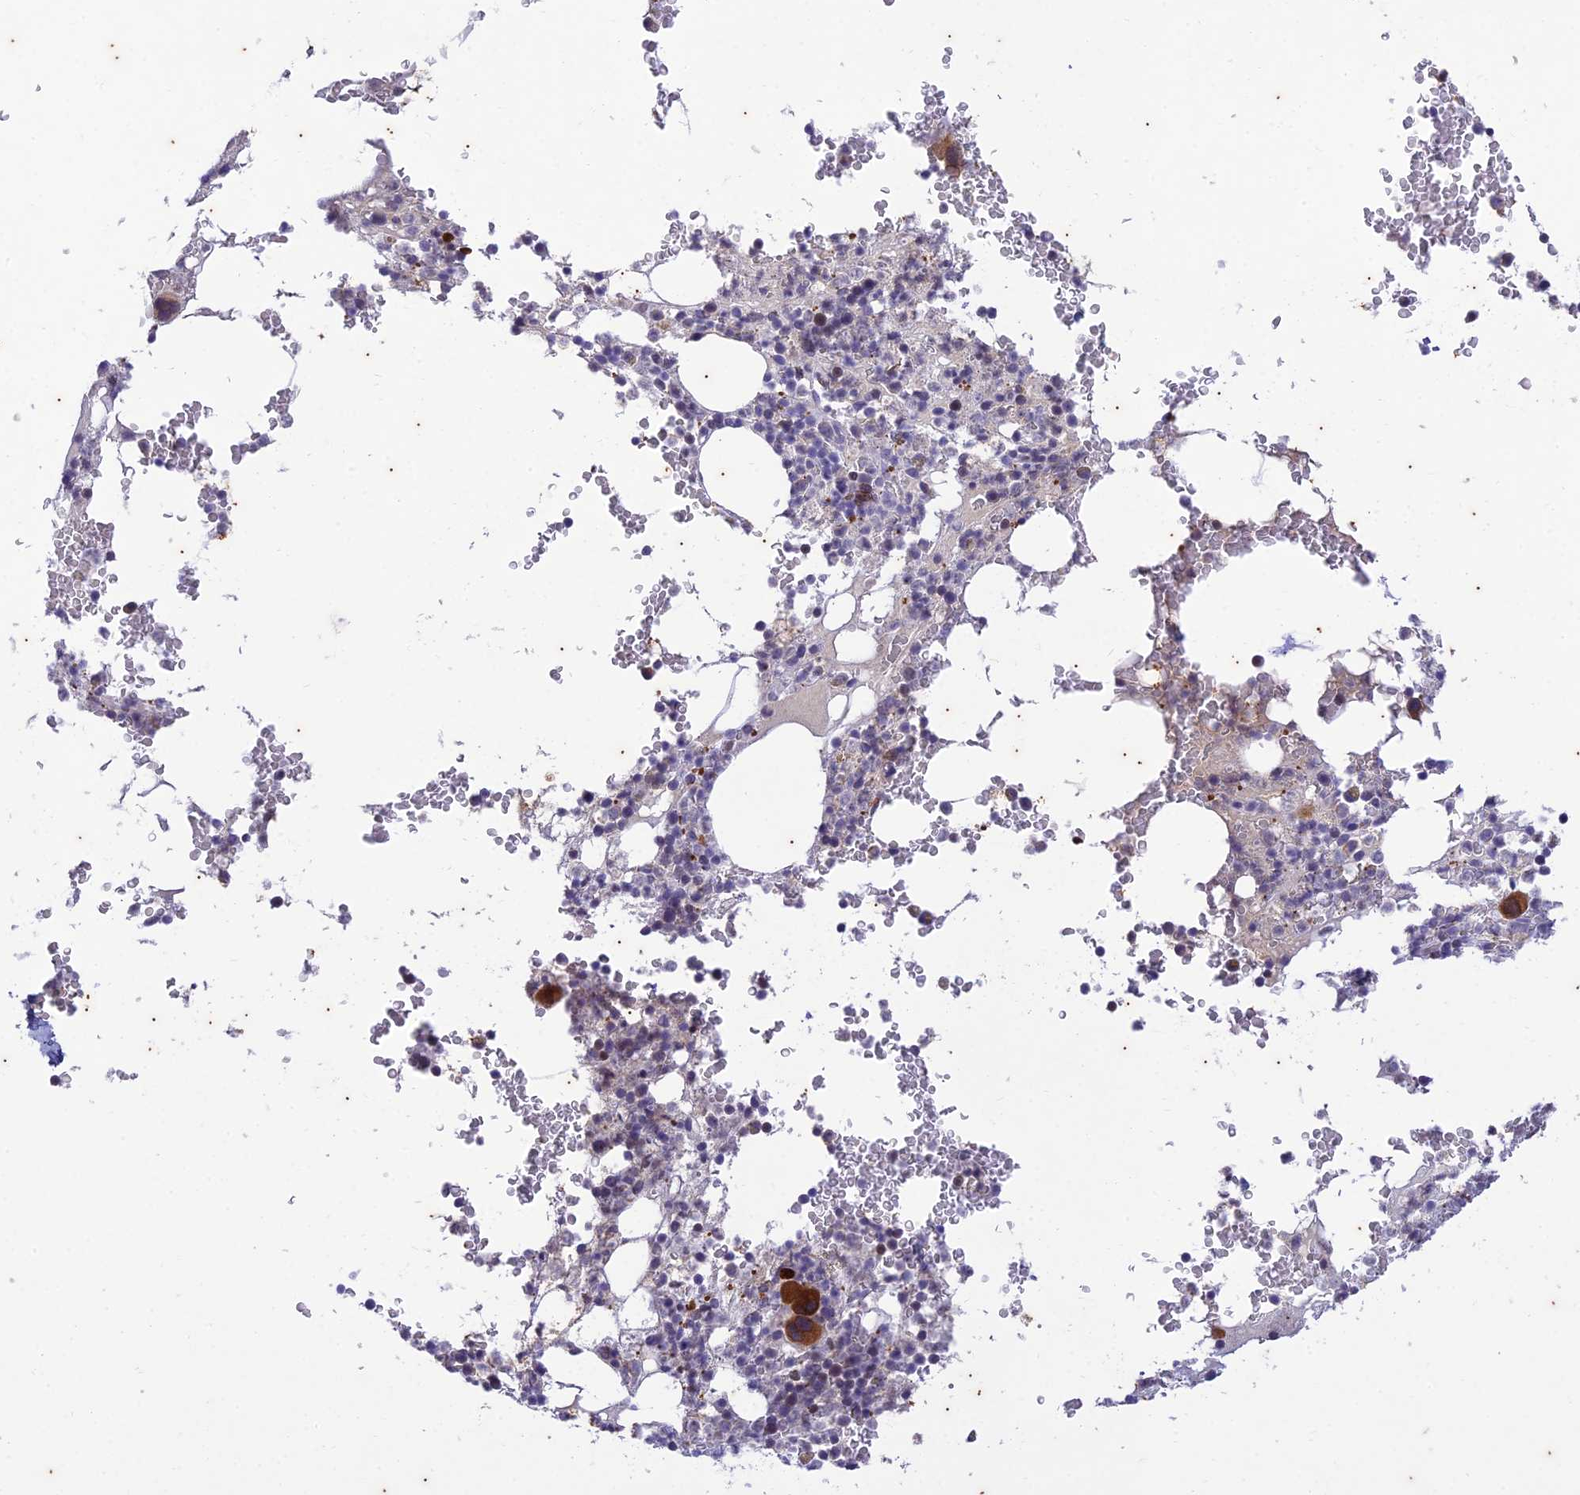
{"staining": {"intensity": "strong", "quantity": "<25%", "location": "cytoplasmic/membranous"}, "tissue": "bone marrow", "cell_type": "Hematopoietic cells", "image_type": "normal", "snomed": [{"axis": "morphology", "description": "Normal tissue, NOS"}, {"axis": "topography", "description": "Bone marrow"}], "caption": "Unremarkable bone marrow reveals strong cytoplasmic/membranous staining in about <25% of hematopoietic cells, visualized by immunohistochemistry.", "gene": "TMEM40", "patient": {"sex": "male", "age": 58}}